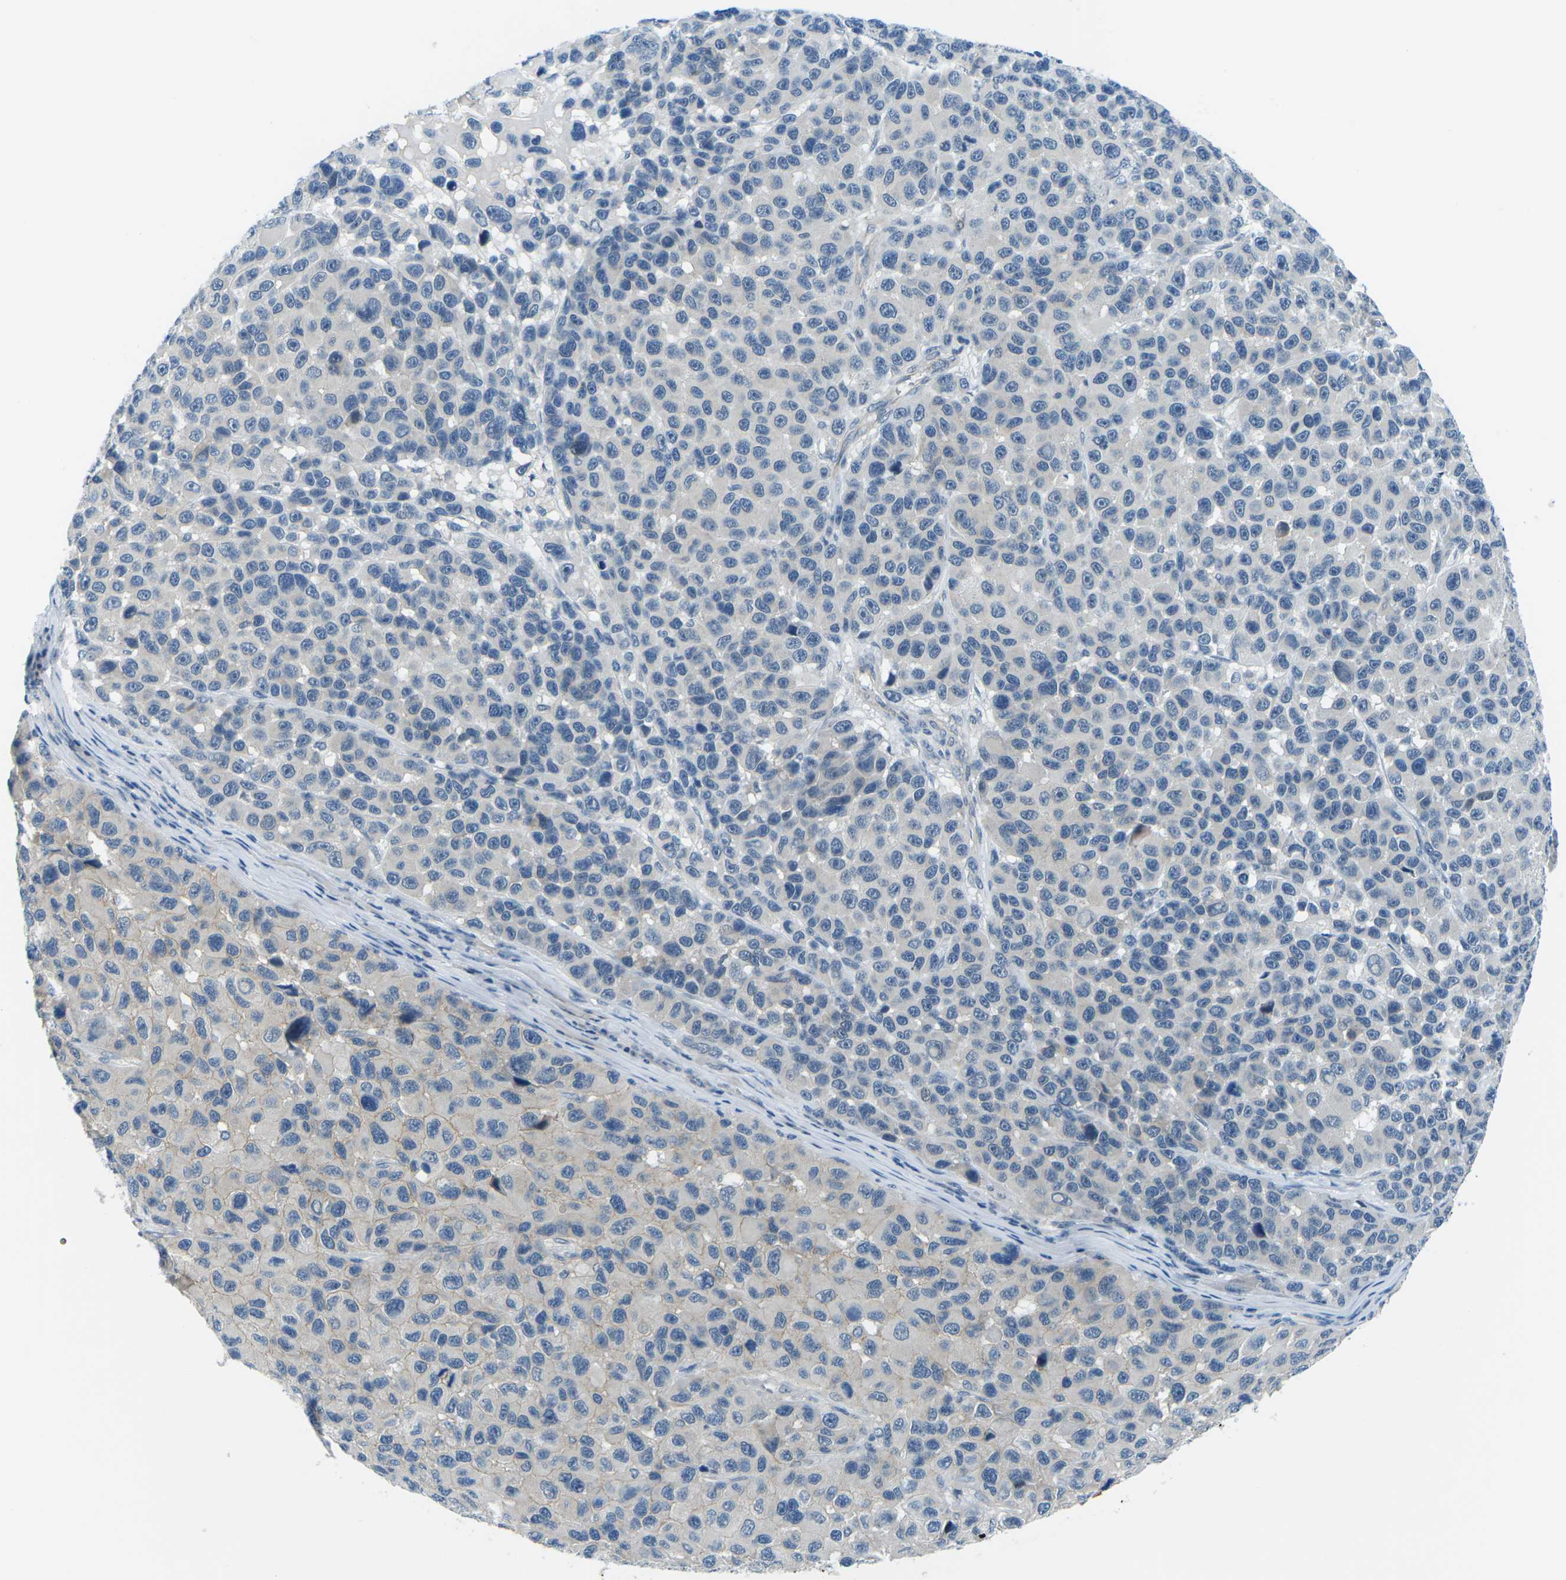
{"staining": {"intensity": "negative", "quantity": "none", "location": "none"}, "tissue": "melanoma", "cell_type": "Tumor cells", "image_type": "cancer", "snomed": [{"axis": "morphology", "description": "Malignant melanoma, NOS"}, {"axis": "topography", "description": "Skin"}], "caption": "This is an immunohistochemistry (IHC) histopathology image of melanoma. There is no expression in tumor cells.", "gene": "CTNND1", "patient": {"sex": "male", "age": 53}}